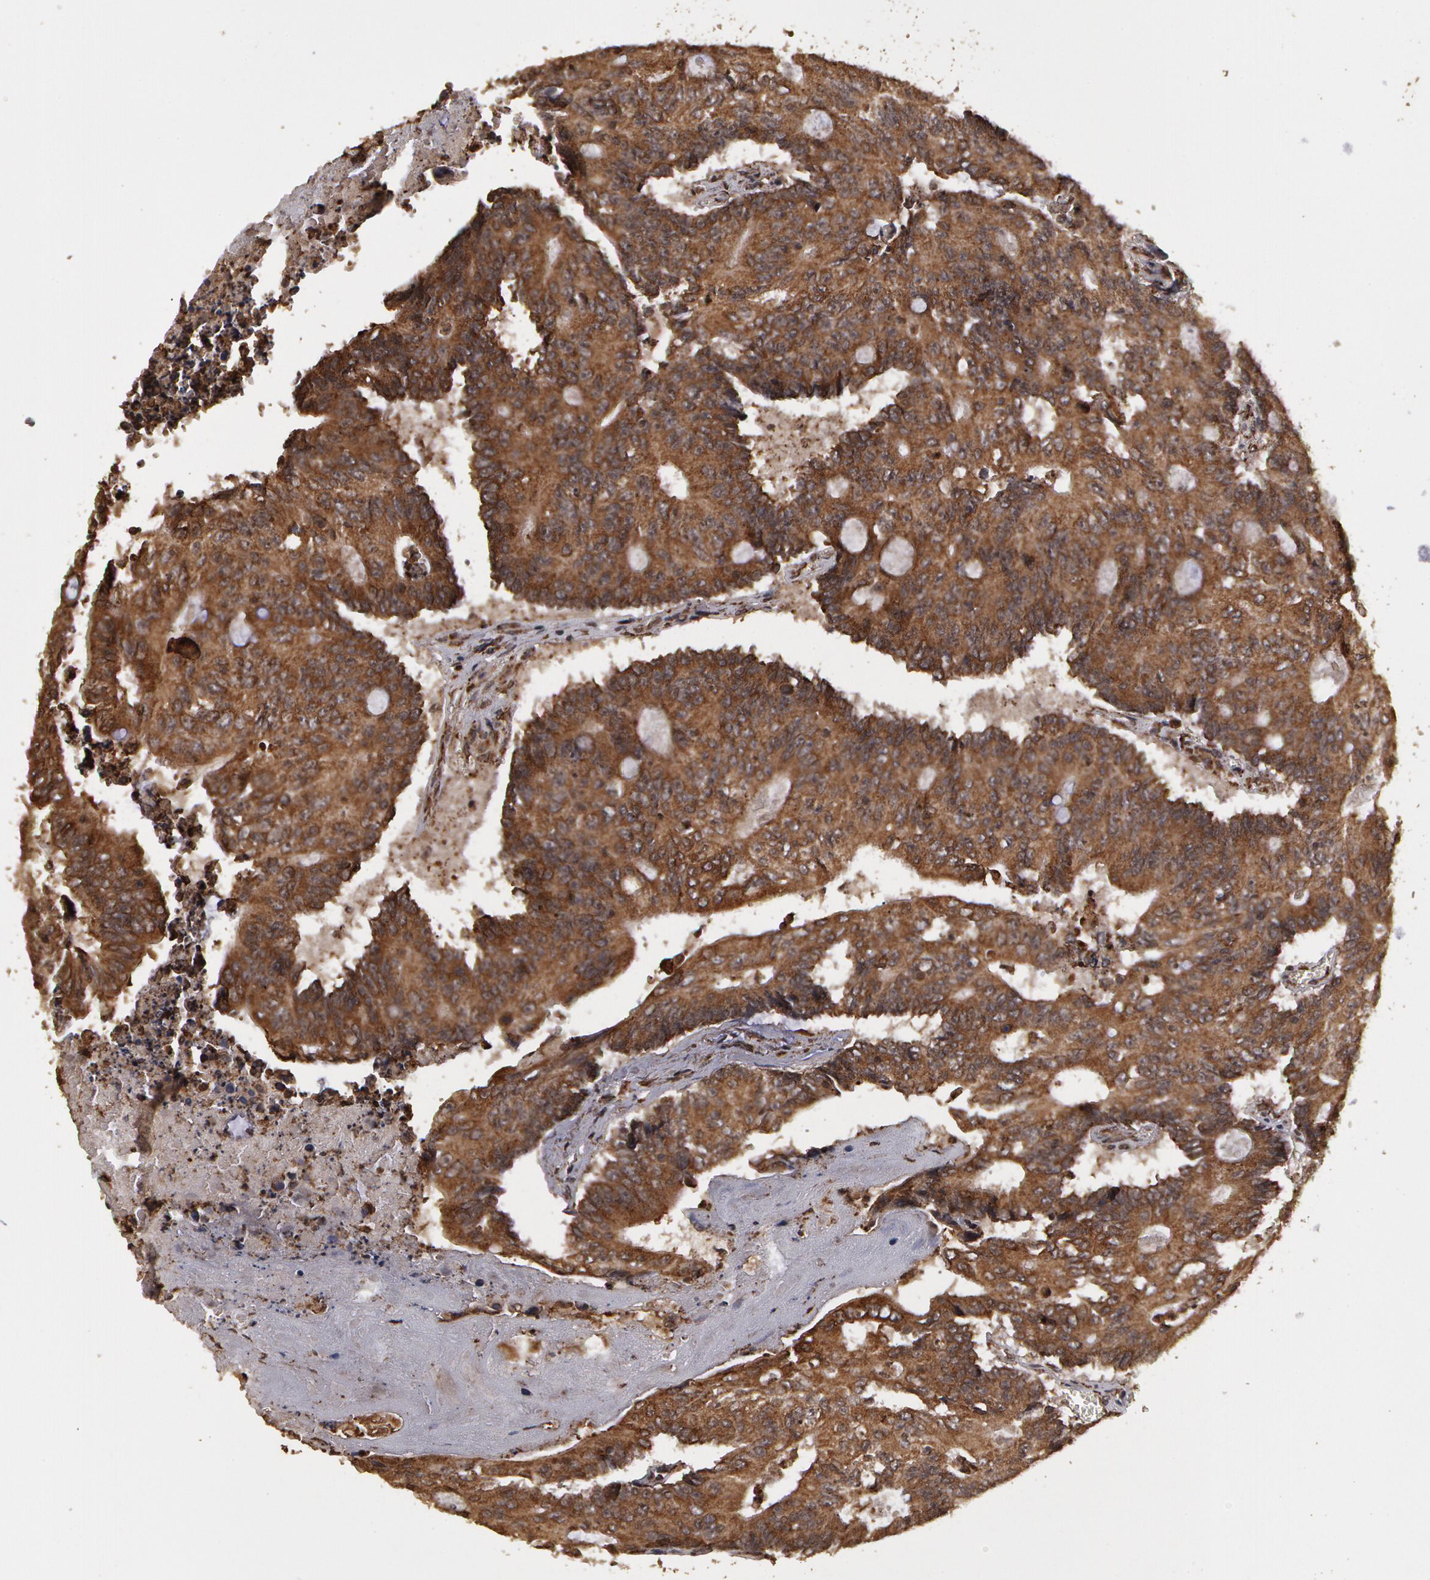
{"staining": {"intensity": "moderate", "quantity": ">75%", "location": "cytoplasmic/membranous"}, "tissue": "colorectal cancer", "cell_type": "Tumor cells", "image_type": "cancer", "snomed": [{"axis": "morphology", "description": "Adenocarcinoma, NOS"}, {"axis": "topography", "description": "Colon"}], "caption": "IHC of human colorectal cancer (adenocarcinoma) demonstrates medium levels of moderate cytoplasmic/membranous staining in about >75% of tumor cells. The protein of interest is shown in brown color, while the nuclei are stained blue.", "gene": "CALR", "patient": {"sex": "male", "age": 65}}